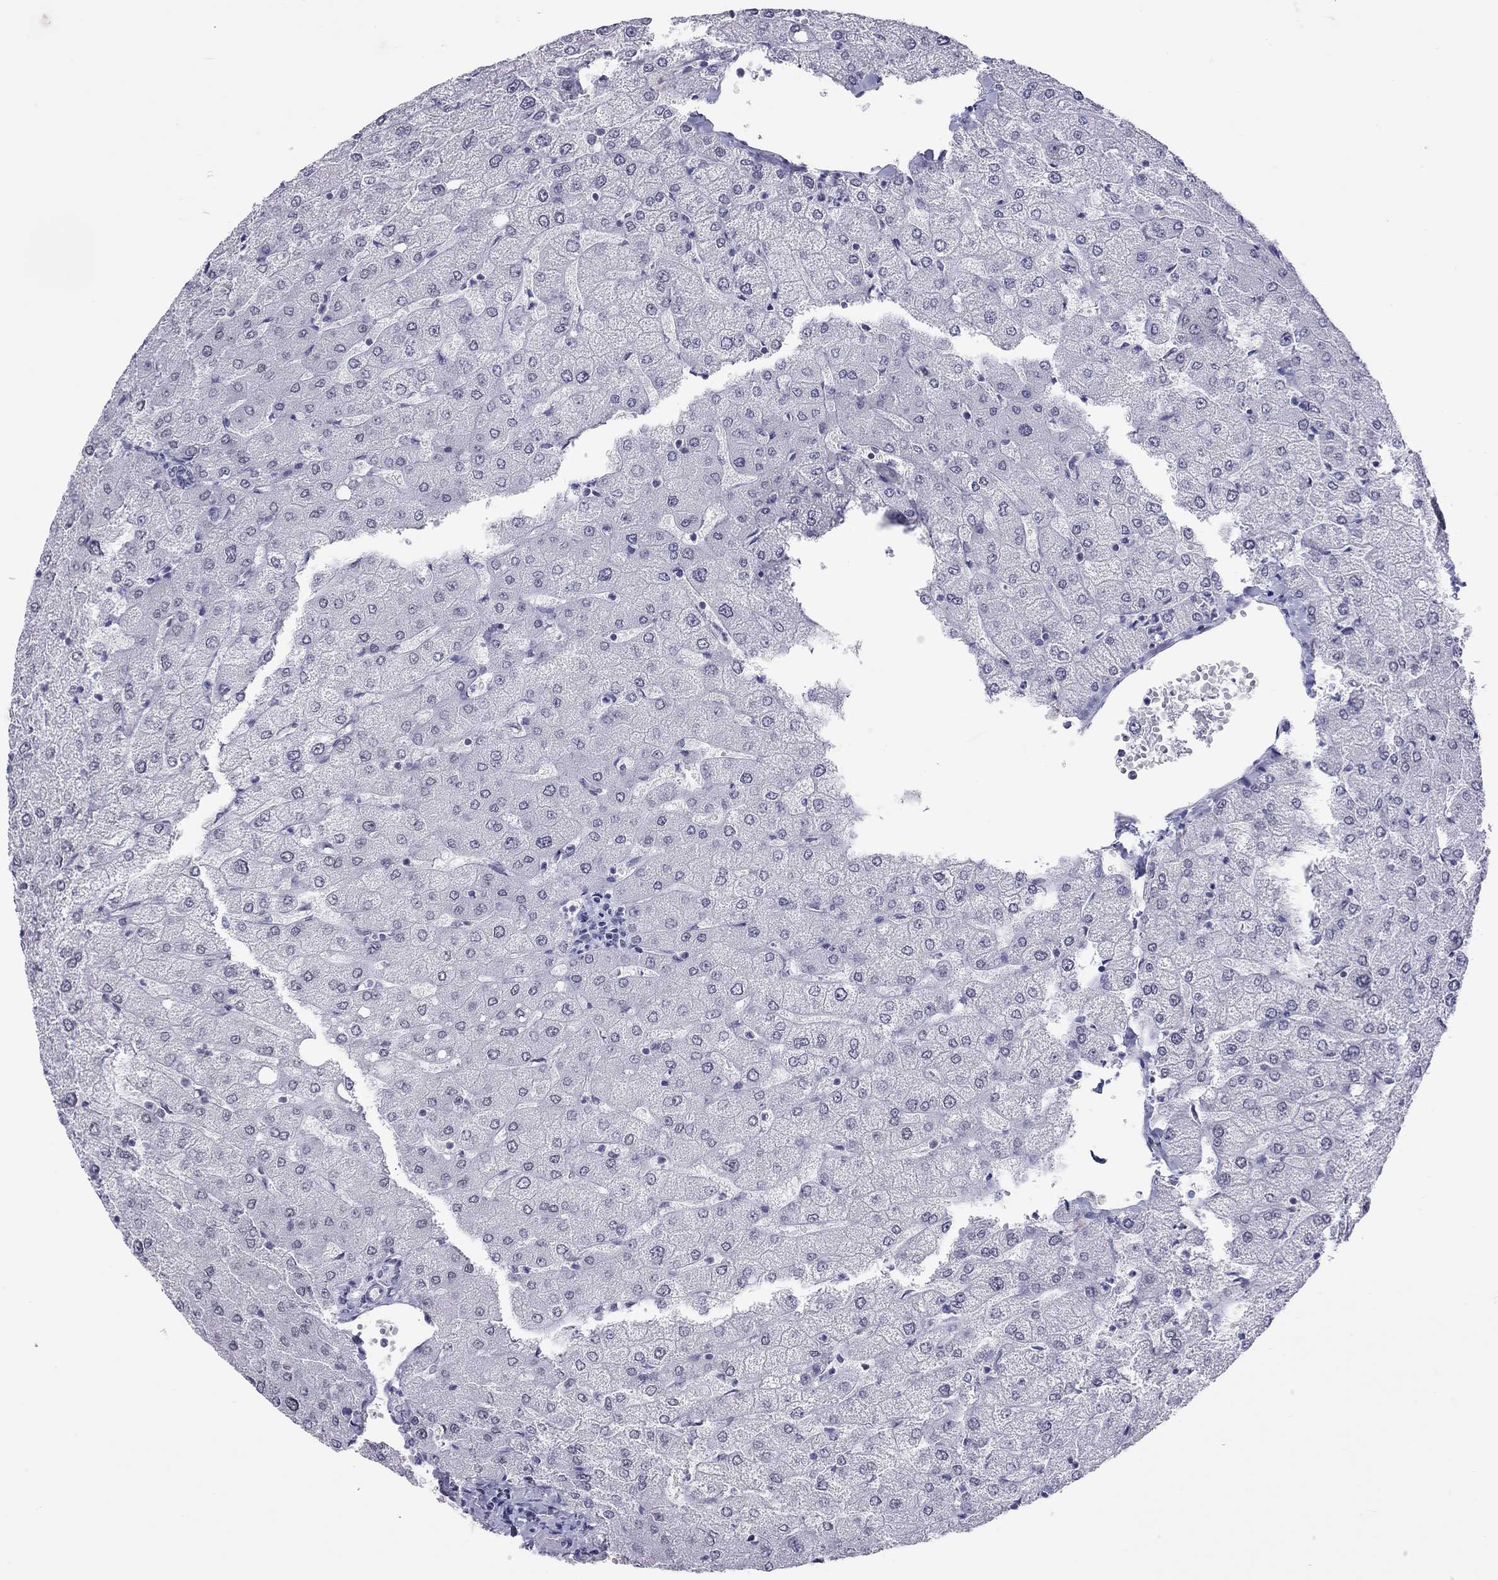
{"staining": {"intensity": "negative", "quantity": "none", "location": "none"}, "tissue": "liver", "cell_type": "Cholangiocytes", "image_type": "normal", "snomed": [{"axis": "morphology", "description": "Normal tissue, NOS"}, {"axis": "topography", "description": "Liver"}], "caption": "Immunohistochemical staining of benign liver exhibits no significant positivity in cholangiocytes. (DAB (3,3'-diaminobenzidine) immunohistochemistry, high magnification).", "gene": "JHY", "patient": {"sex": "female", "age": 54}}